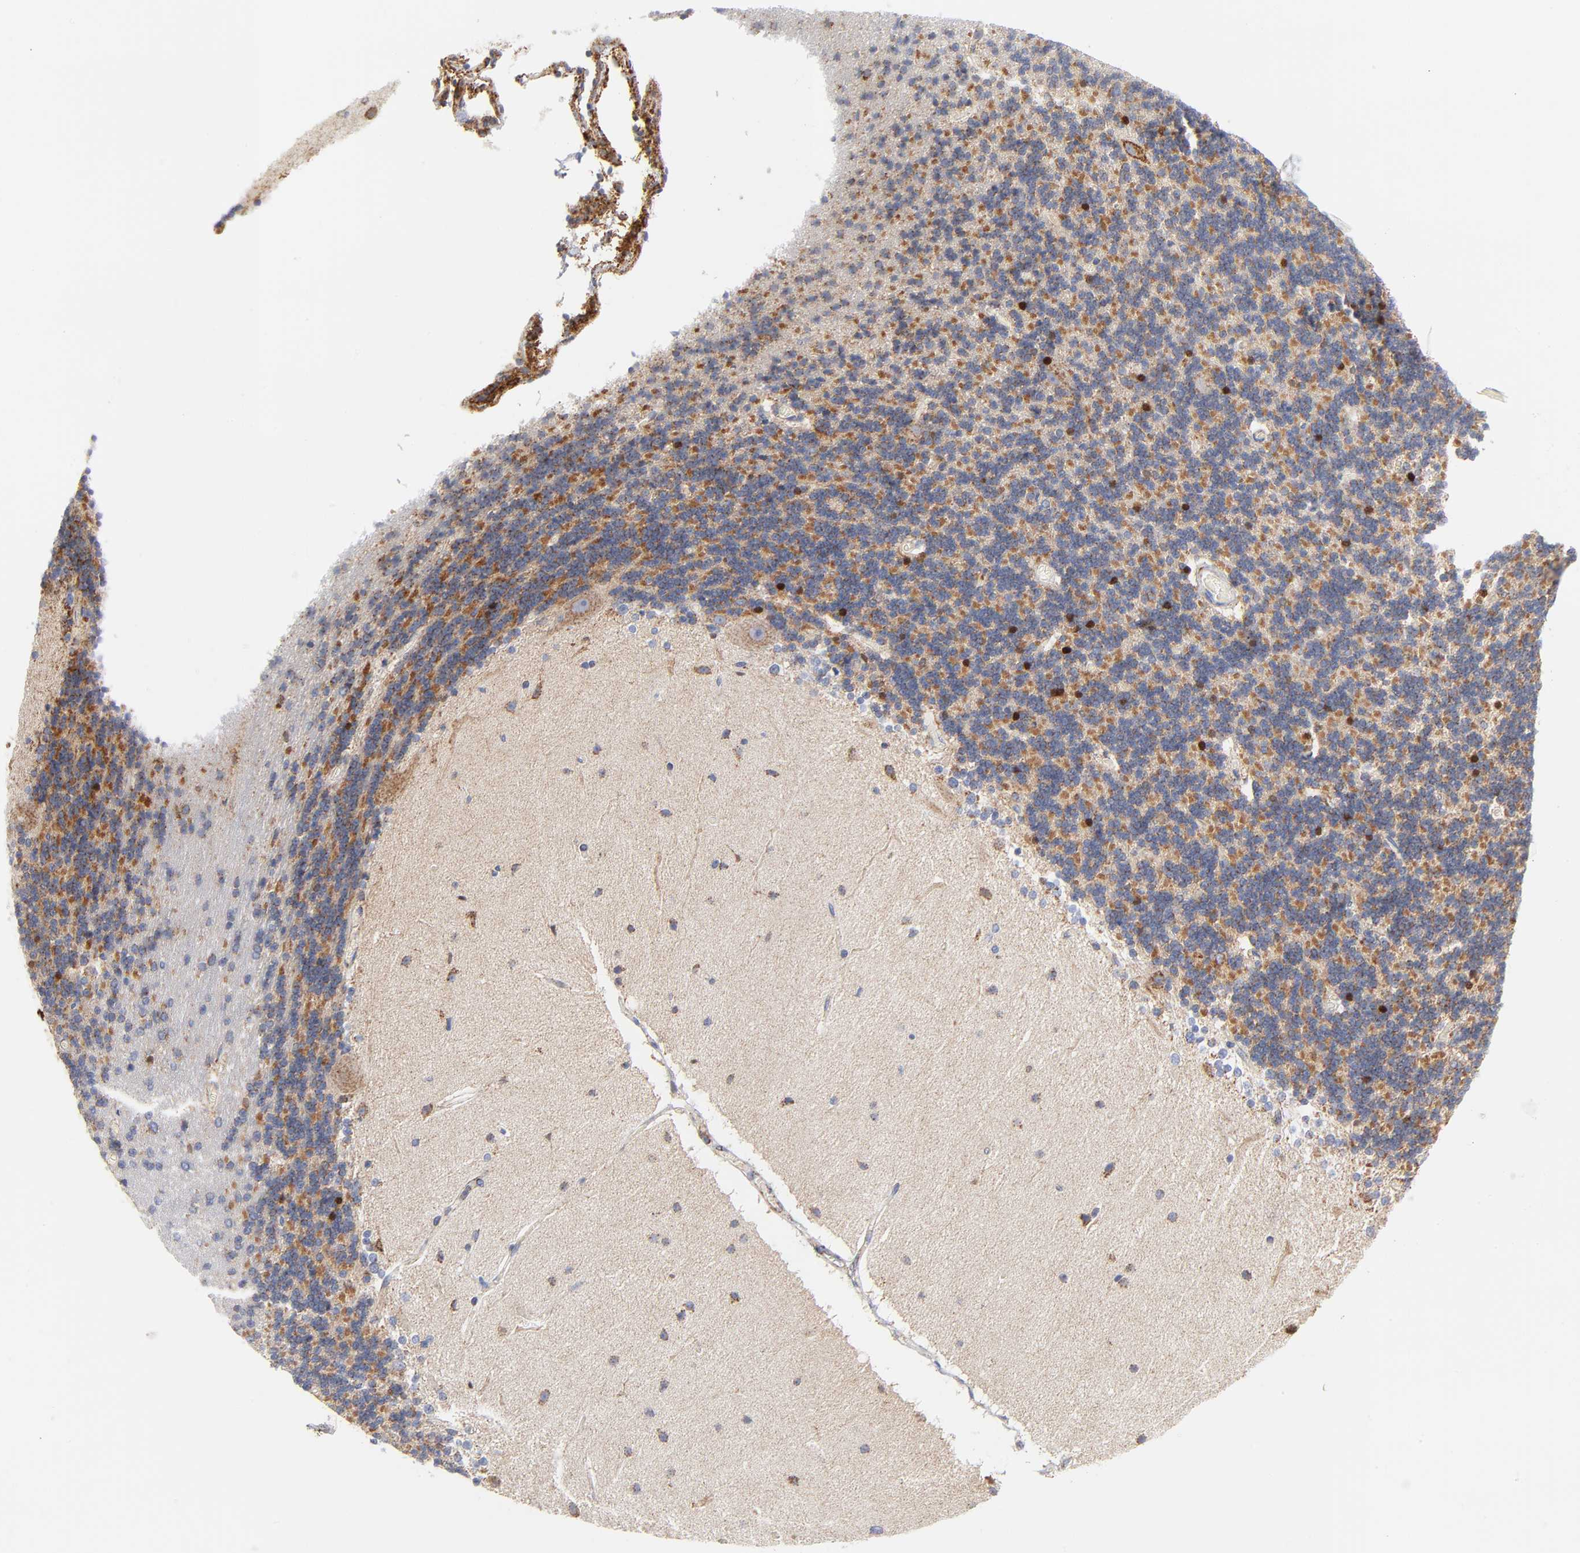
{"staining": {"intensity": "moderate", "quantity": ">75%", "location": "cytoplasmic/membranous"}, "tissue": "cerebellum", "cell_type": "Cells in granular layer", "image_type": "normal", "snomed": [{"axis": "morphology", "description": "Normal tissue, NOS"}, {"axis": "topography", "description": "Cerebellum"}], "caption": "Immunohistochemistry (IHC) histopathology image of unremarkable cerebellum: cerebellum stained using immunohistochemistry (IHC) exhibits medium levels of moderate protein expression localized specifically in the cytoplasmic/membranous of cells in granular layer, appearing as a cytoplasmic/membranous brown color.", "gene": "DIABLO", "patient": {"sex": "female", "age": 54}}